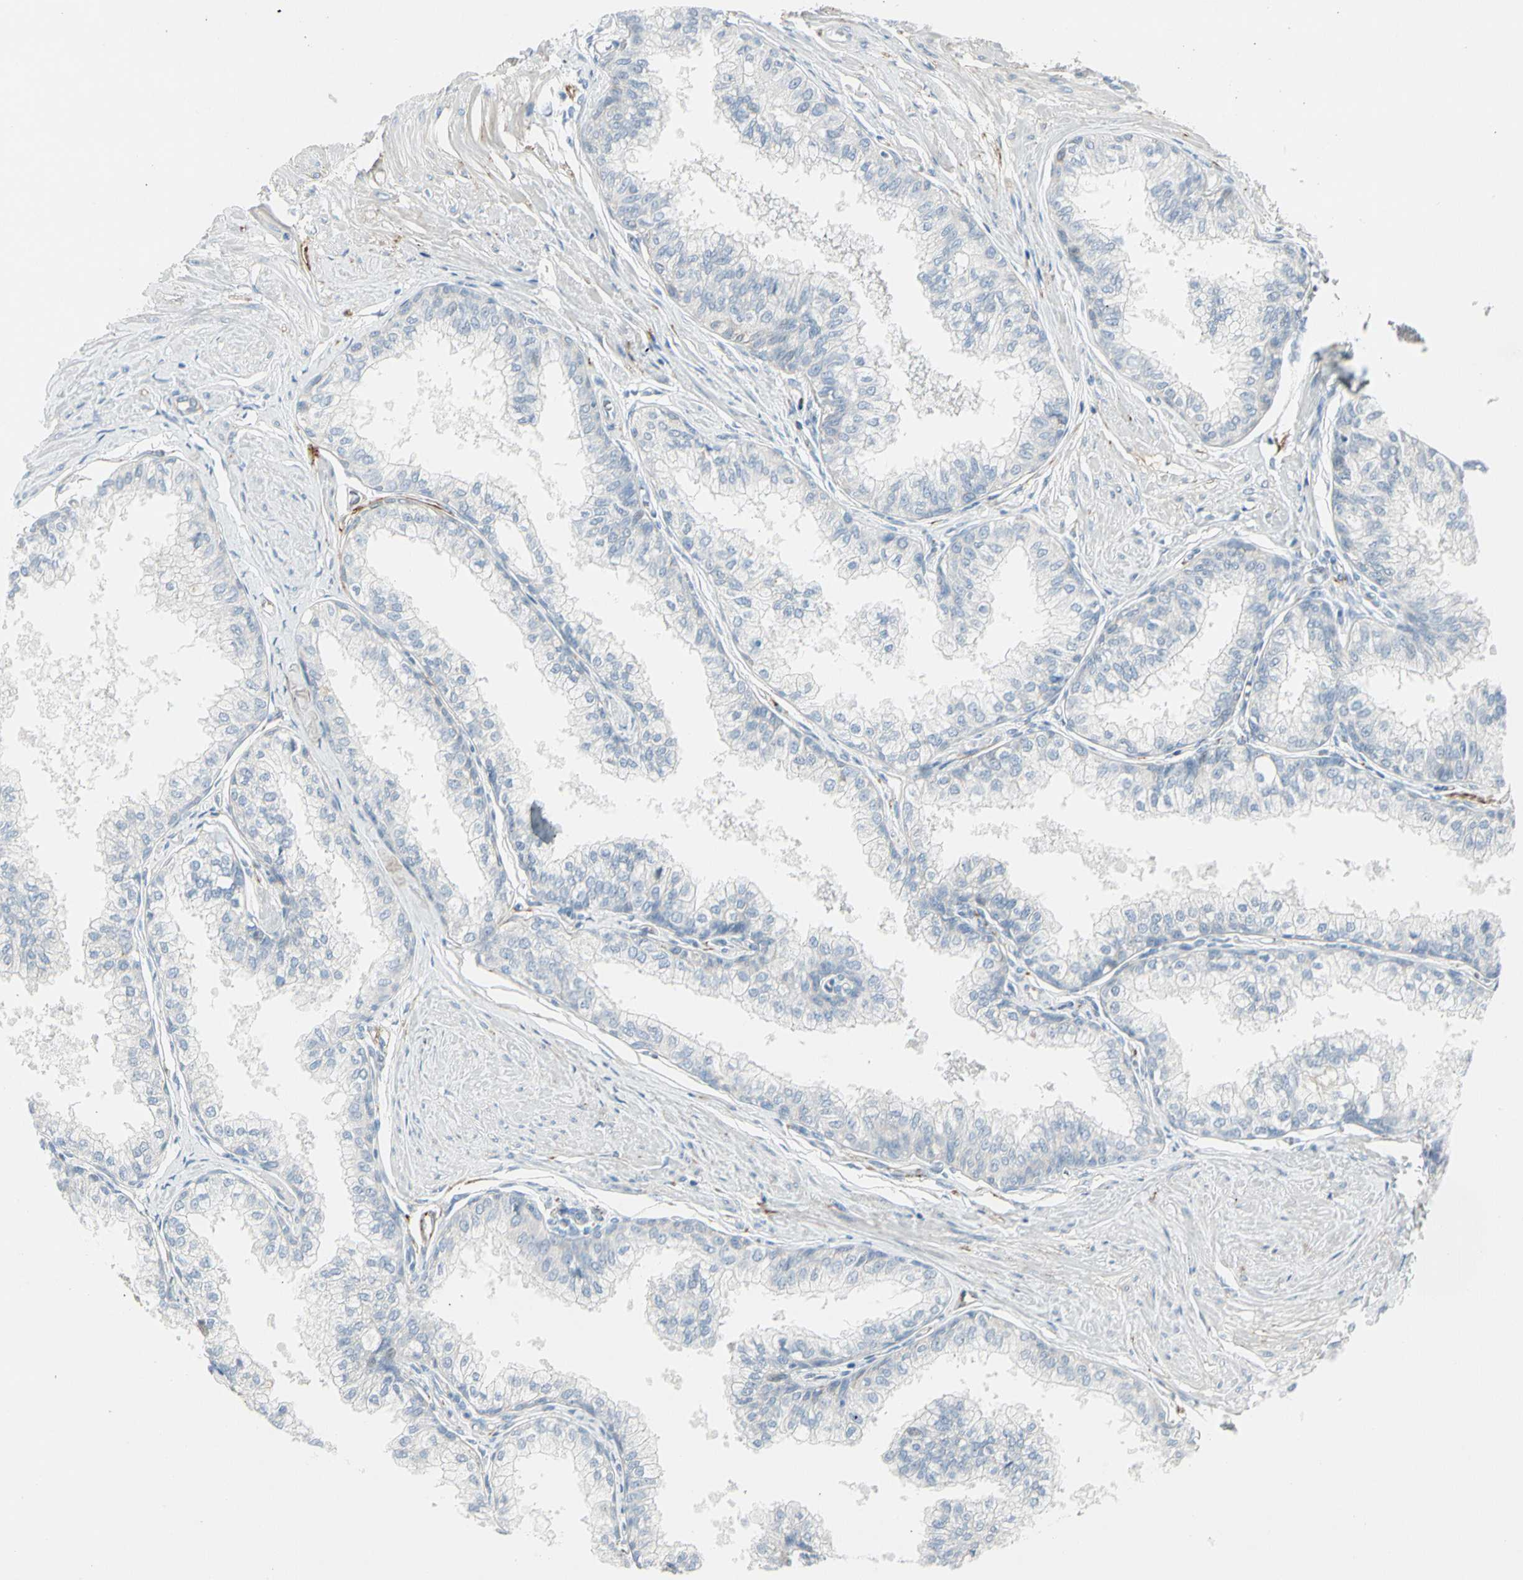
{"staining": {"intensity": "negative", "quantity": "none", "location": "none"}, "tissue": "prostate", "cell_type": "Glandular cells", "image_type": "normal", "snomed": [{"axis": "morphology", "description": "Normal tissue, NOS"}, {"axis": "topography", "description": "Prostate"}, {"axis": "topography", "description": "Seminal veicle"}], "caption": "Glandular cells show no significant protein expression in unremarkable prostate.", "gene": "CACNA2D1", "patient": {"sex": "male", "age": 60}}